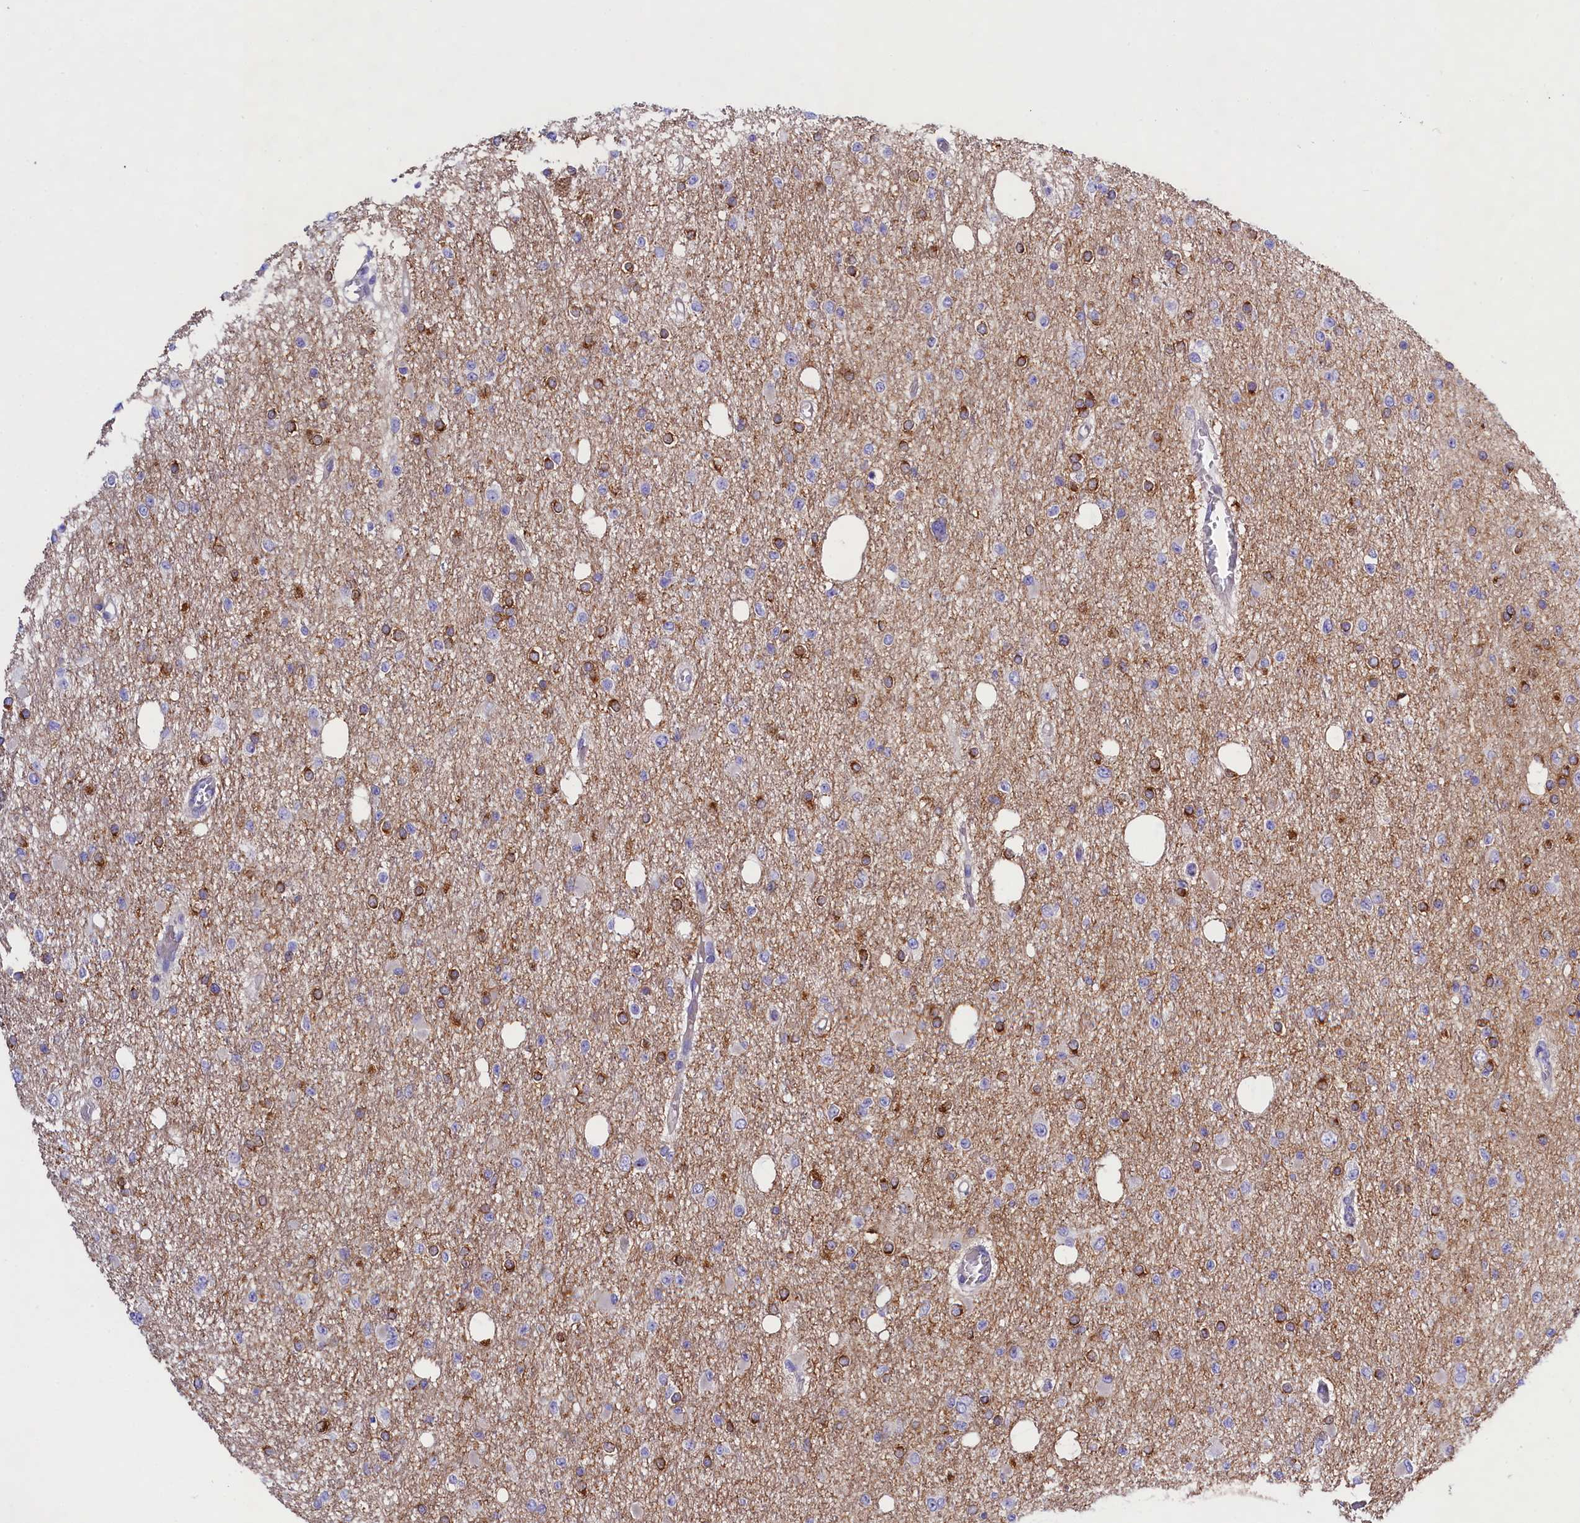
{"staining": {"intensity": "strong", "quantity": "<25%", "location": "cytoplasmic/membranous"}, "tissue": "glioma", "cell_type": "Tumor cells", "image_type": "cancer", "snomed": [{"axis": "morphology", "description": "Glioma, malignant, Low grade"}, {"axis": "topography", "description": "Brain"}], "caption": "The histopathology image displays immunohistochemical staining of malignant glioma (low-grade). There is strong cytoplasmic/membranous staining is identified in approximately <25% of tumor cells.", "gene": "PPP1R13L", "patient": {"sex": "female", "age": 22}}